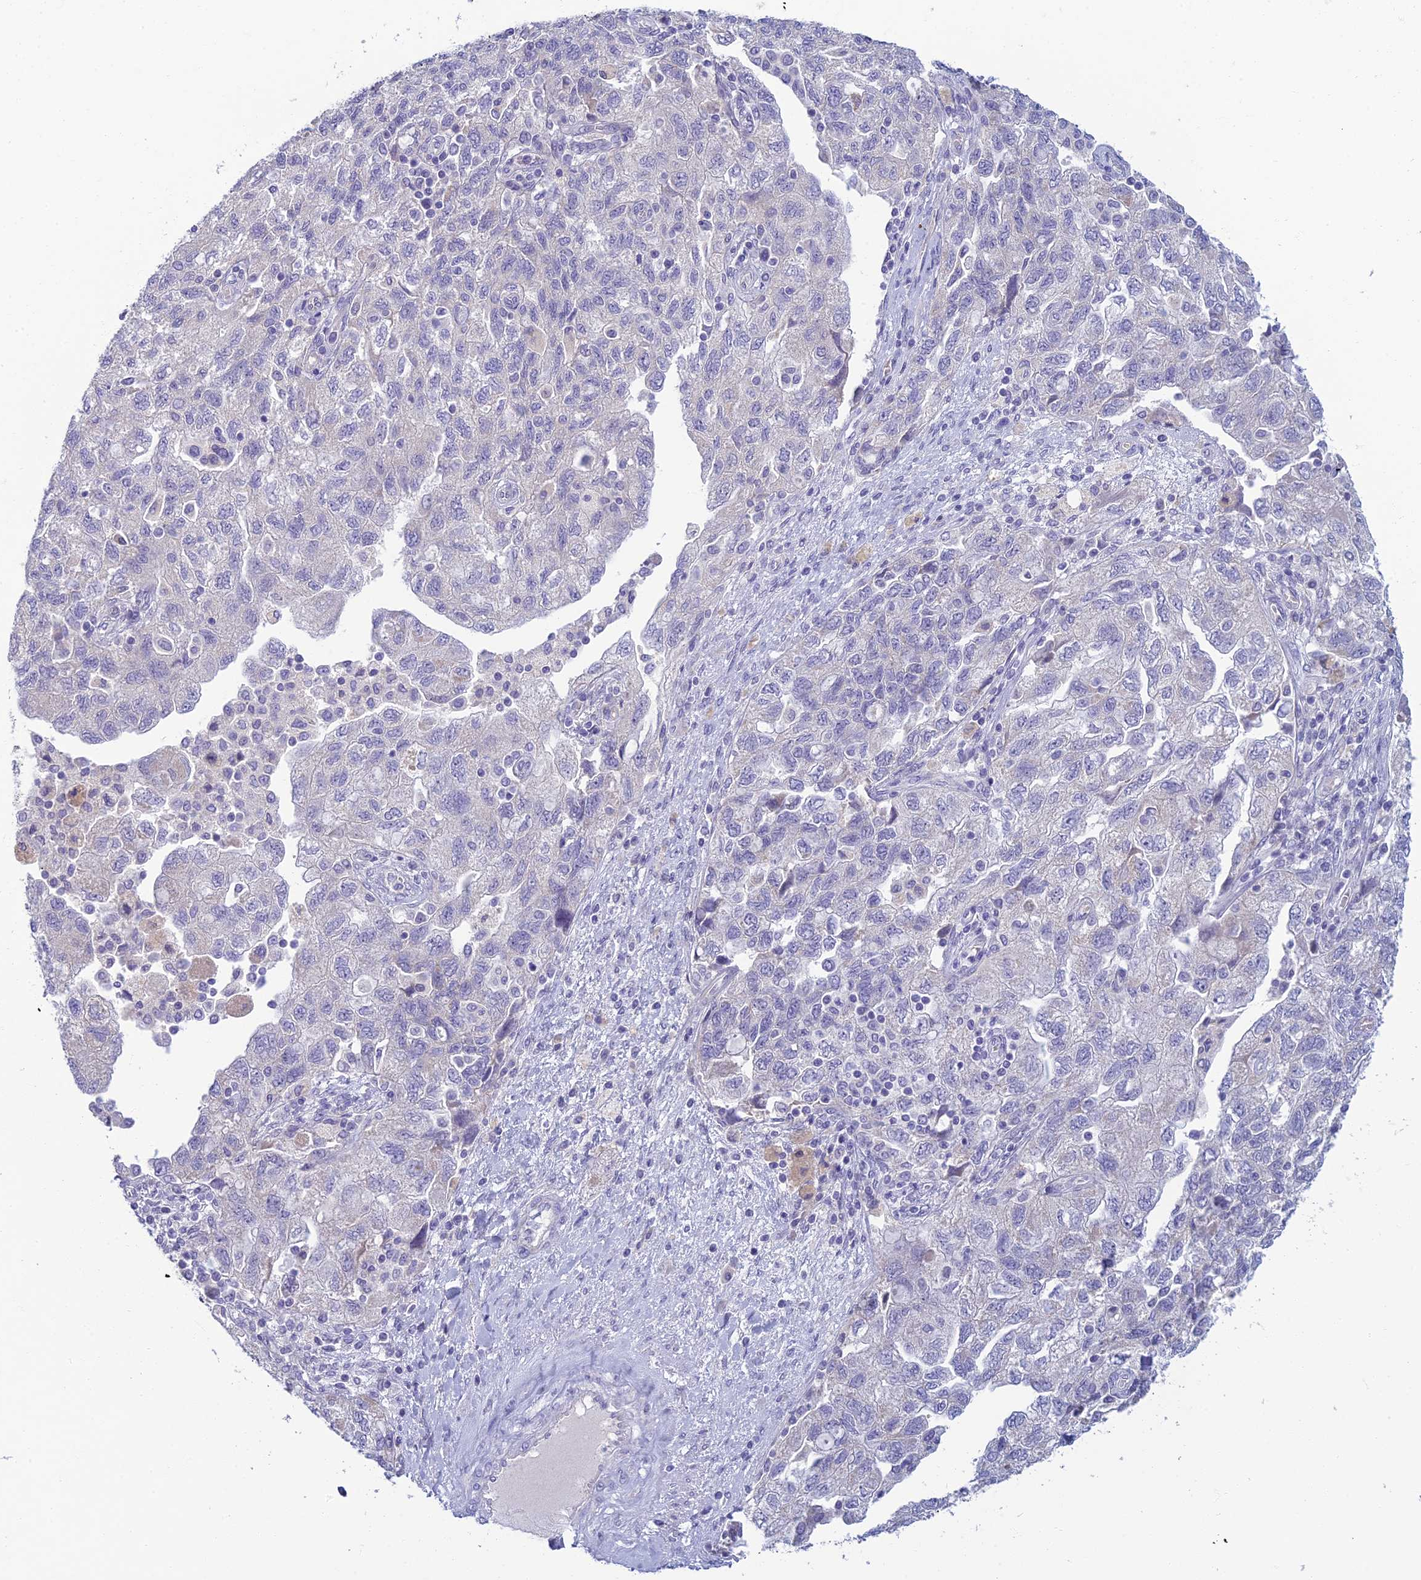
{"staining": {"intensity": "negative", "quantity": "none", "location": "none"}, "tissue": "ovarian cancer", "cell_type": "Tumor cells", "image_type": "cancer", "snomed": [{"axis": "morphology", "description": "Carcinoma, NOS"}, {"axis": "morphology", "description": "Cystadenocarcinoma, serous, NOS"}, {"axis": "topography", "description": "Ovary"}], "caption": "Ovarian cancer was stained to show a protein in brown. There is no significant staining in tumor cells. (DAB (3,3'-diaminobenzidine) immunohistochemistry with hematoxylin counter stain).", "gene": "SLC25A41", "patient": {"sex": "female", "age": 69}}